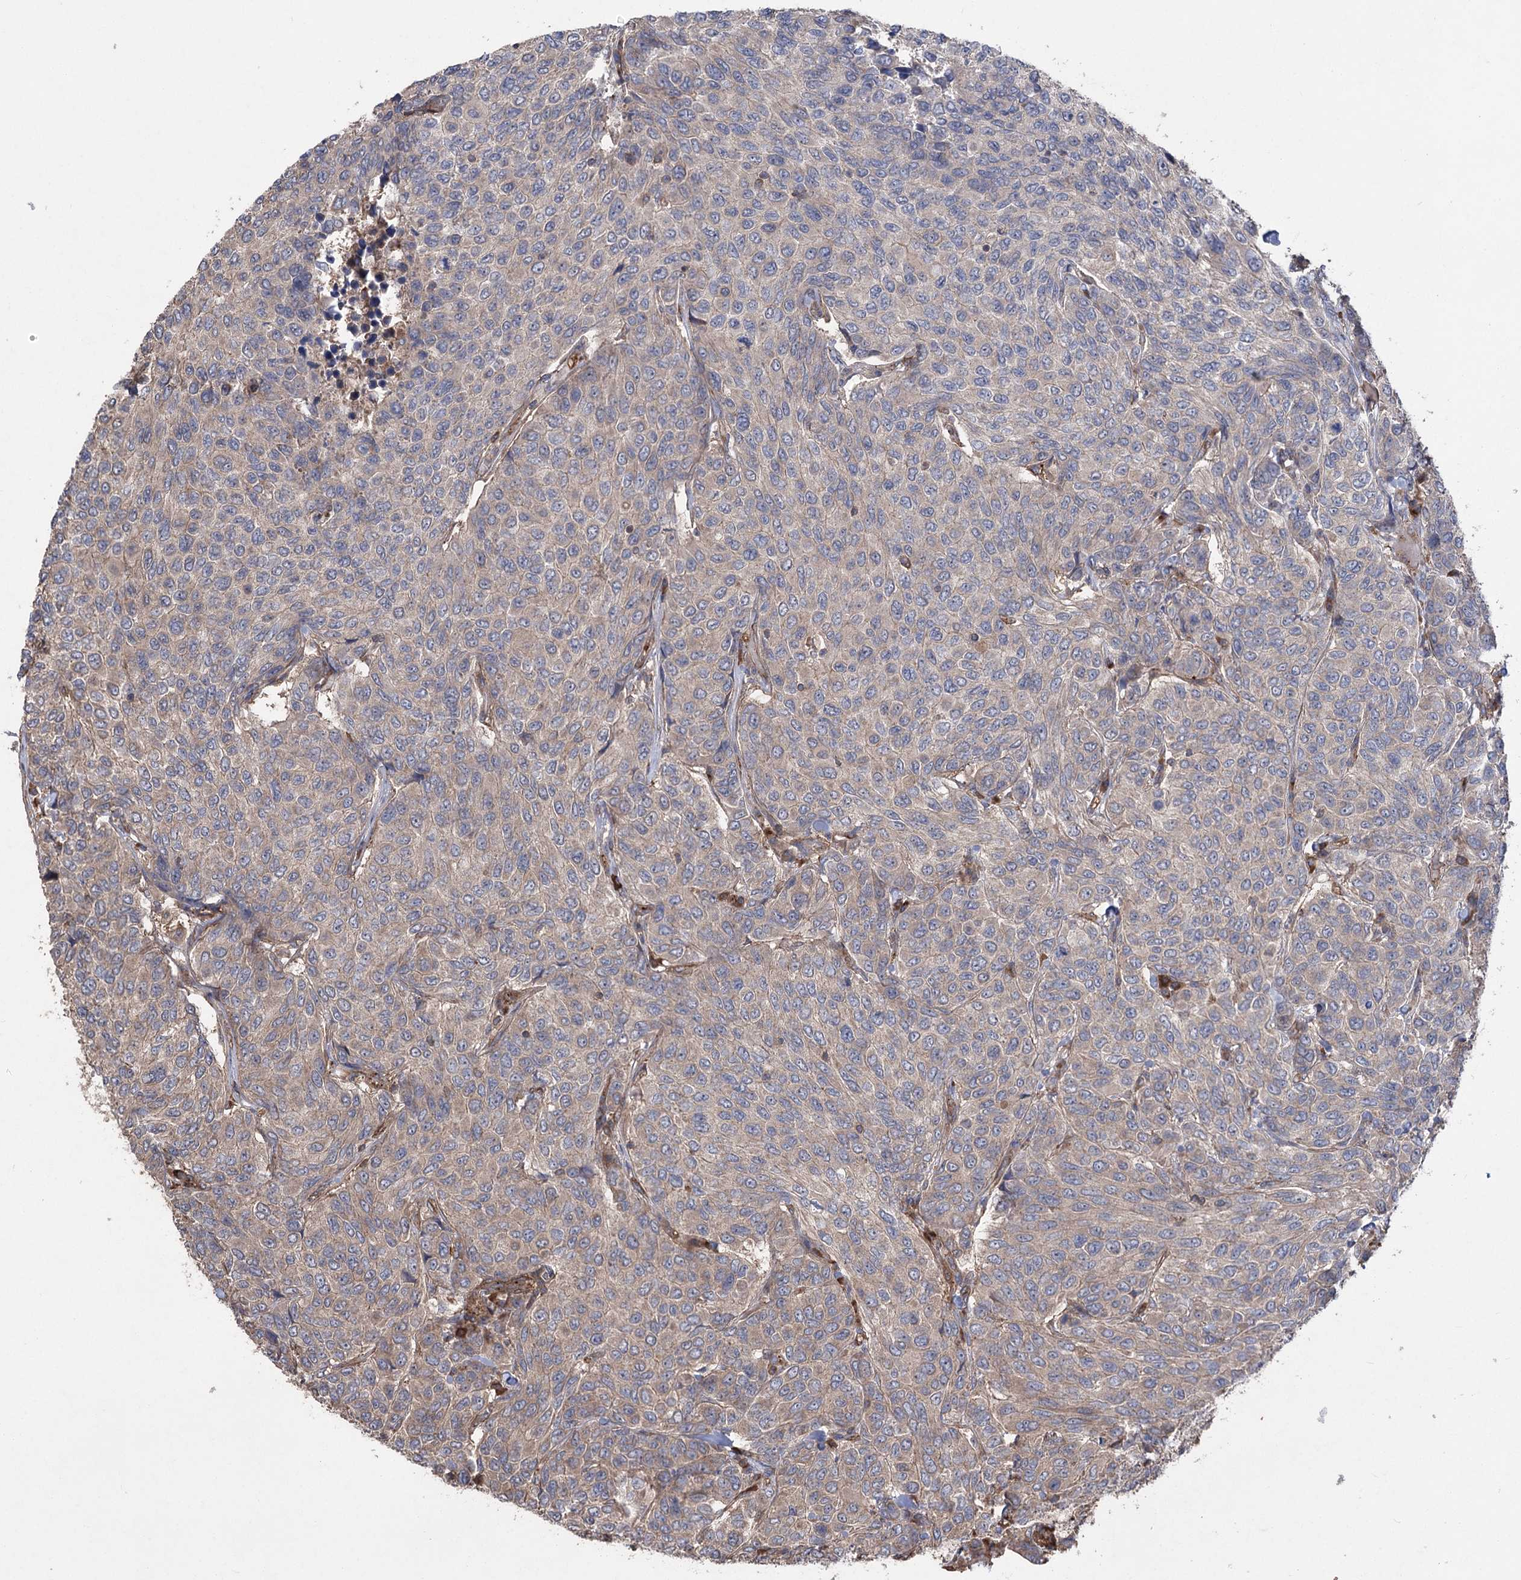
{"staining": {"intensity": "negative", "quantity": "none", "location": "none"}, "tissue": "breast cancer", "cell_type": "Tumor cells", "image_type": "cancer", "snomed": [{"axis": "morphology", "description": "Duct carcinoma"}, {"axis": "topography", "description": "Breast"}], "caption": "Breast cancer was stained to show a protein in brown. There is no significant positivity in tumor cells.", "gene": "LARS2", "patient": {"sex": "female", "age": 55}}